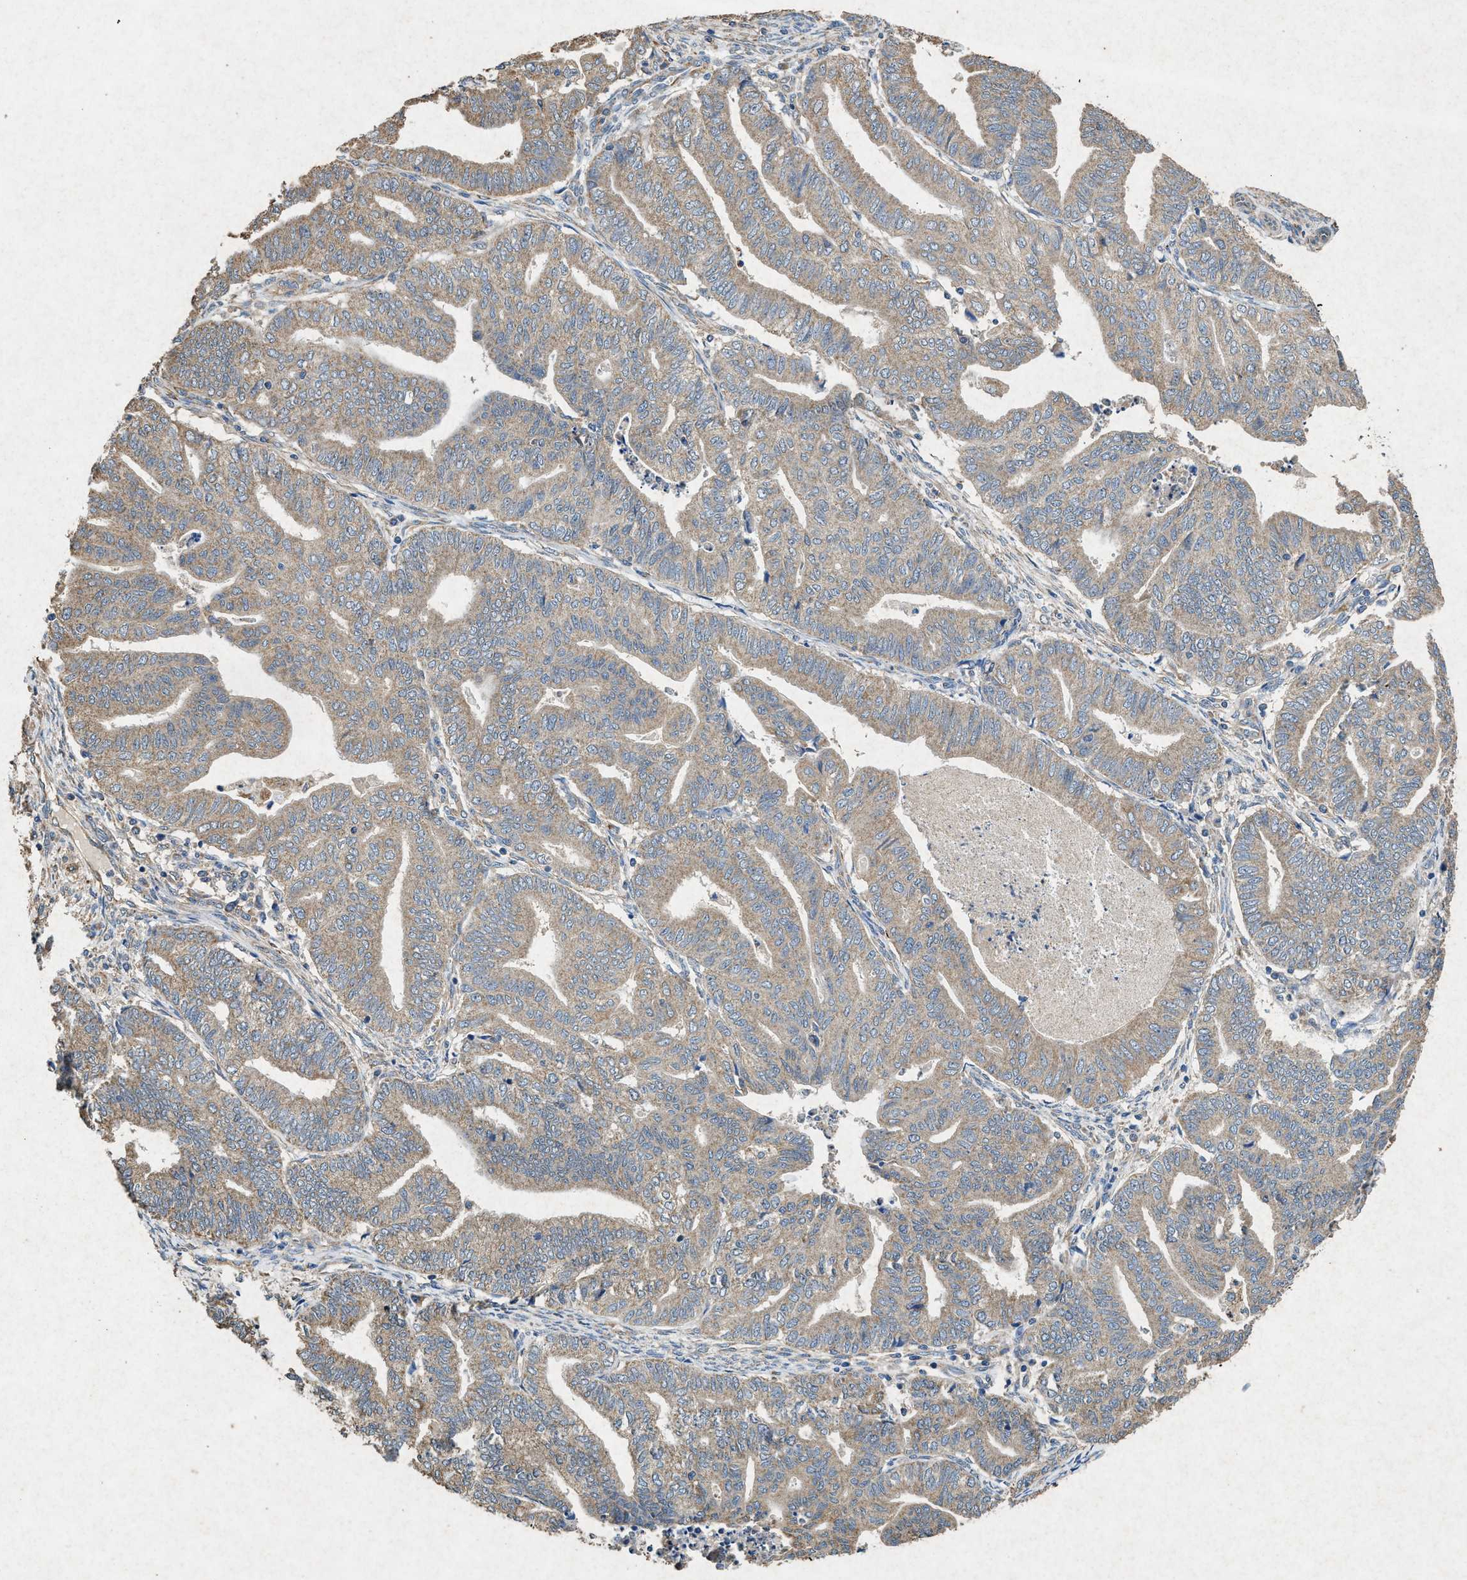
{"staining": {"intensity": "weak", "quantity": ">75%", "location": "cytoplasmic/membranous"}, "tissue": "endometrial cancer", "cell_type": "Tumor cells", "image_type": "cancer", "snomed": [{"axis": "morphology", "description": "Adenocarcinoma, NOS"}, {"axis": "topography", "description": "Endometrium"}], "caption": "Immunohistochemical staining of human endometrial cancer shows weak cytoplasmic/membranous protein positivity in approximately >75% of tumor cells.", "gene": "CDK15", "patient": {"sex": "female", "age": 79}}